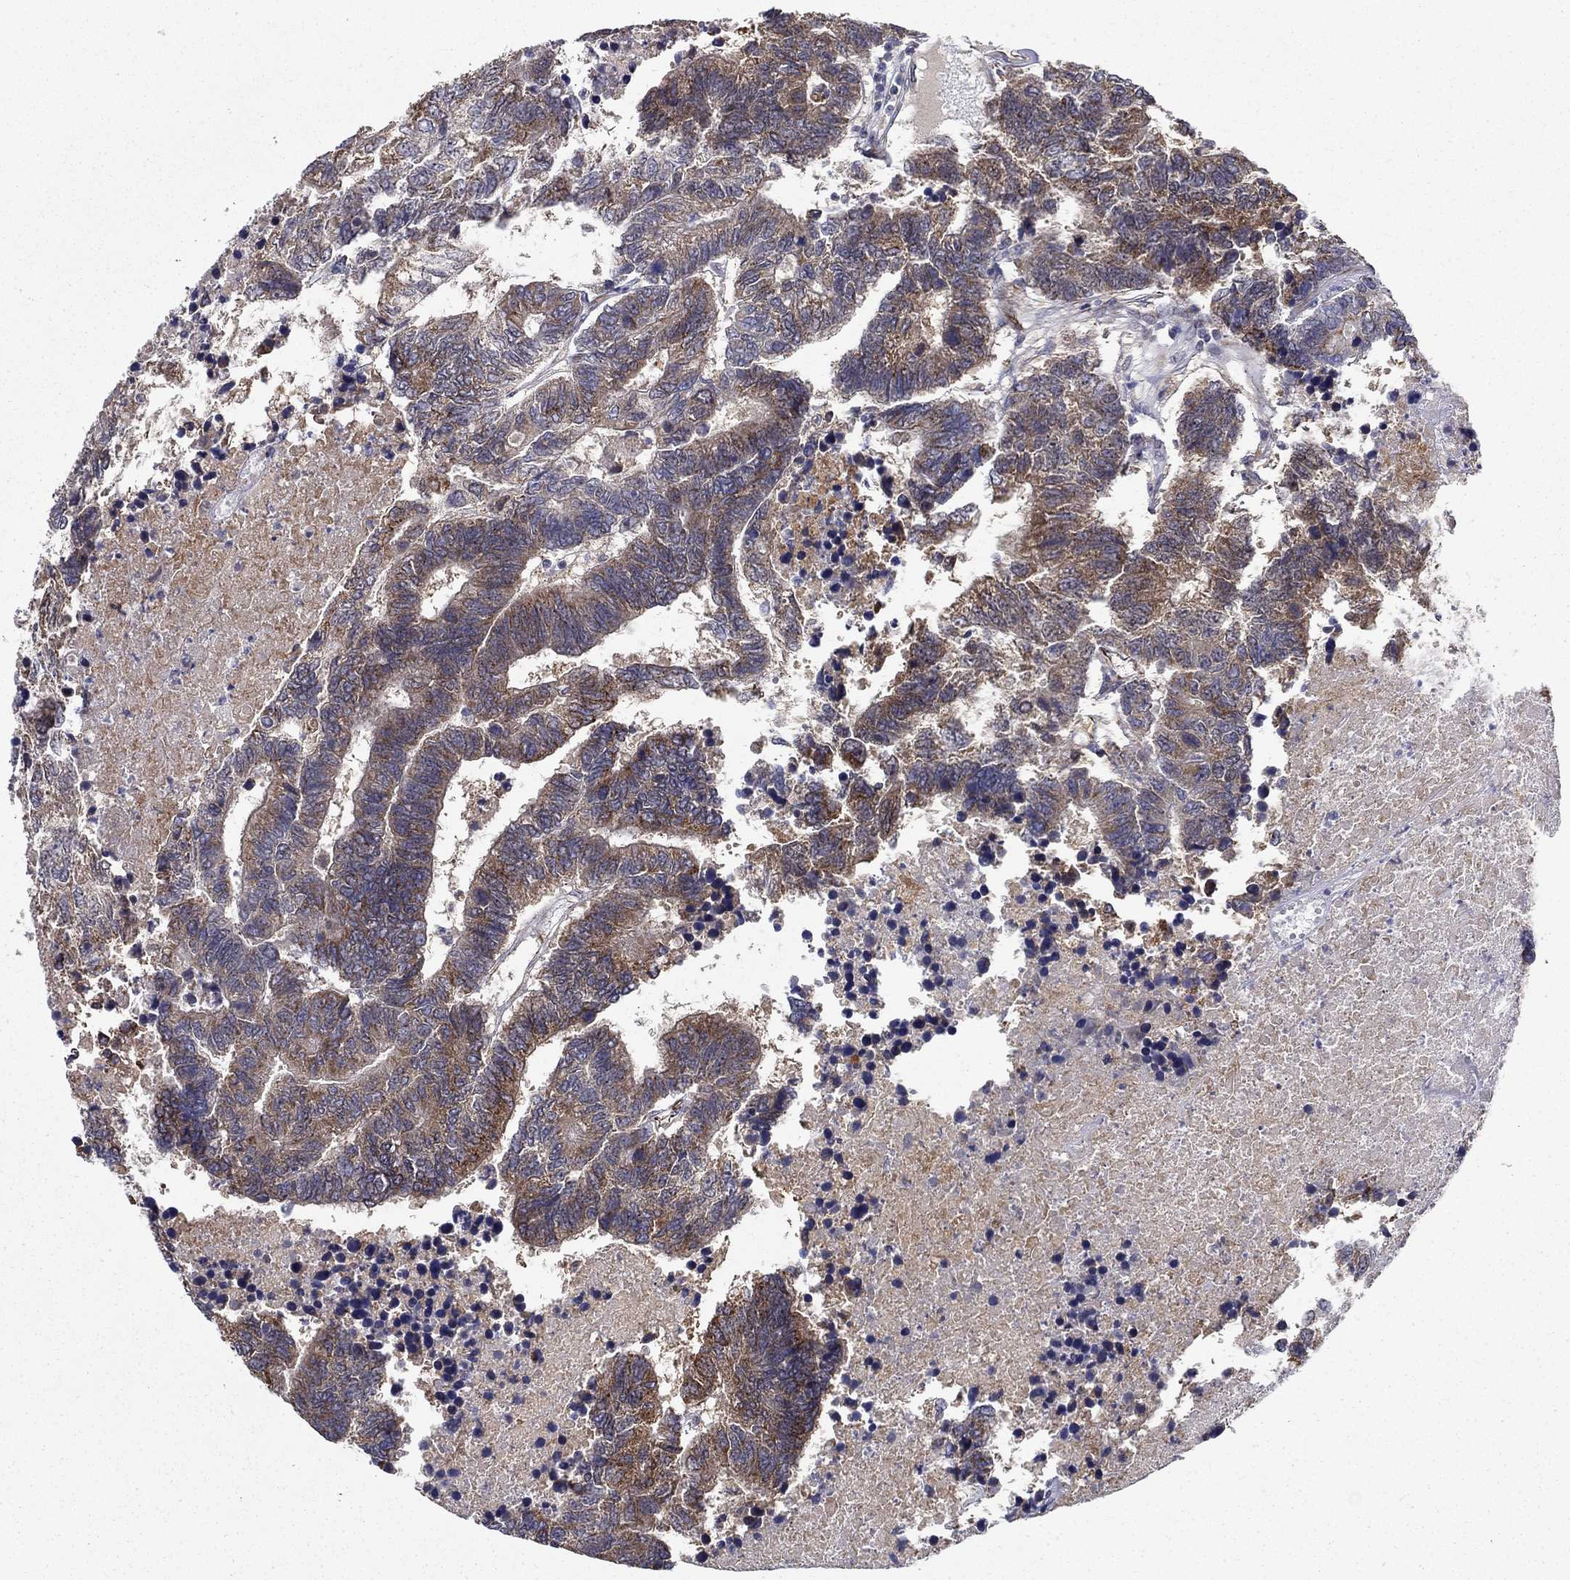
{"staining": {"intensity": "moderate", "quantity": "25%-75%", "location": "cytoplasmic/membranous"}, "tissue": "colorectal cancer", "cell_type": "Tumor cells", "image_type": "cancer", "snomed": [{"axis": "morphology", "description": "Adenocarcinoma, NOS"}, {"axis": "topography", "description": "Colon"}], "caption": "Immunohistochemical staining of adenocarcinoma (colorectal) shows medium levels of moderate cytoplasmic/membranous protein expression in about 25%-75% of tumor cells.", "gene": "LACTB2", "patient": {"sex": "female", "age": 48}}